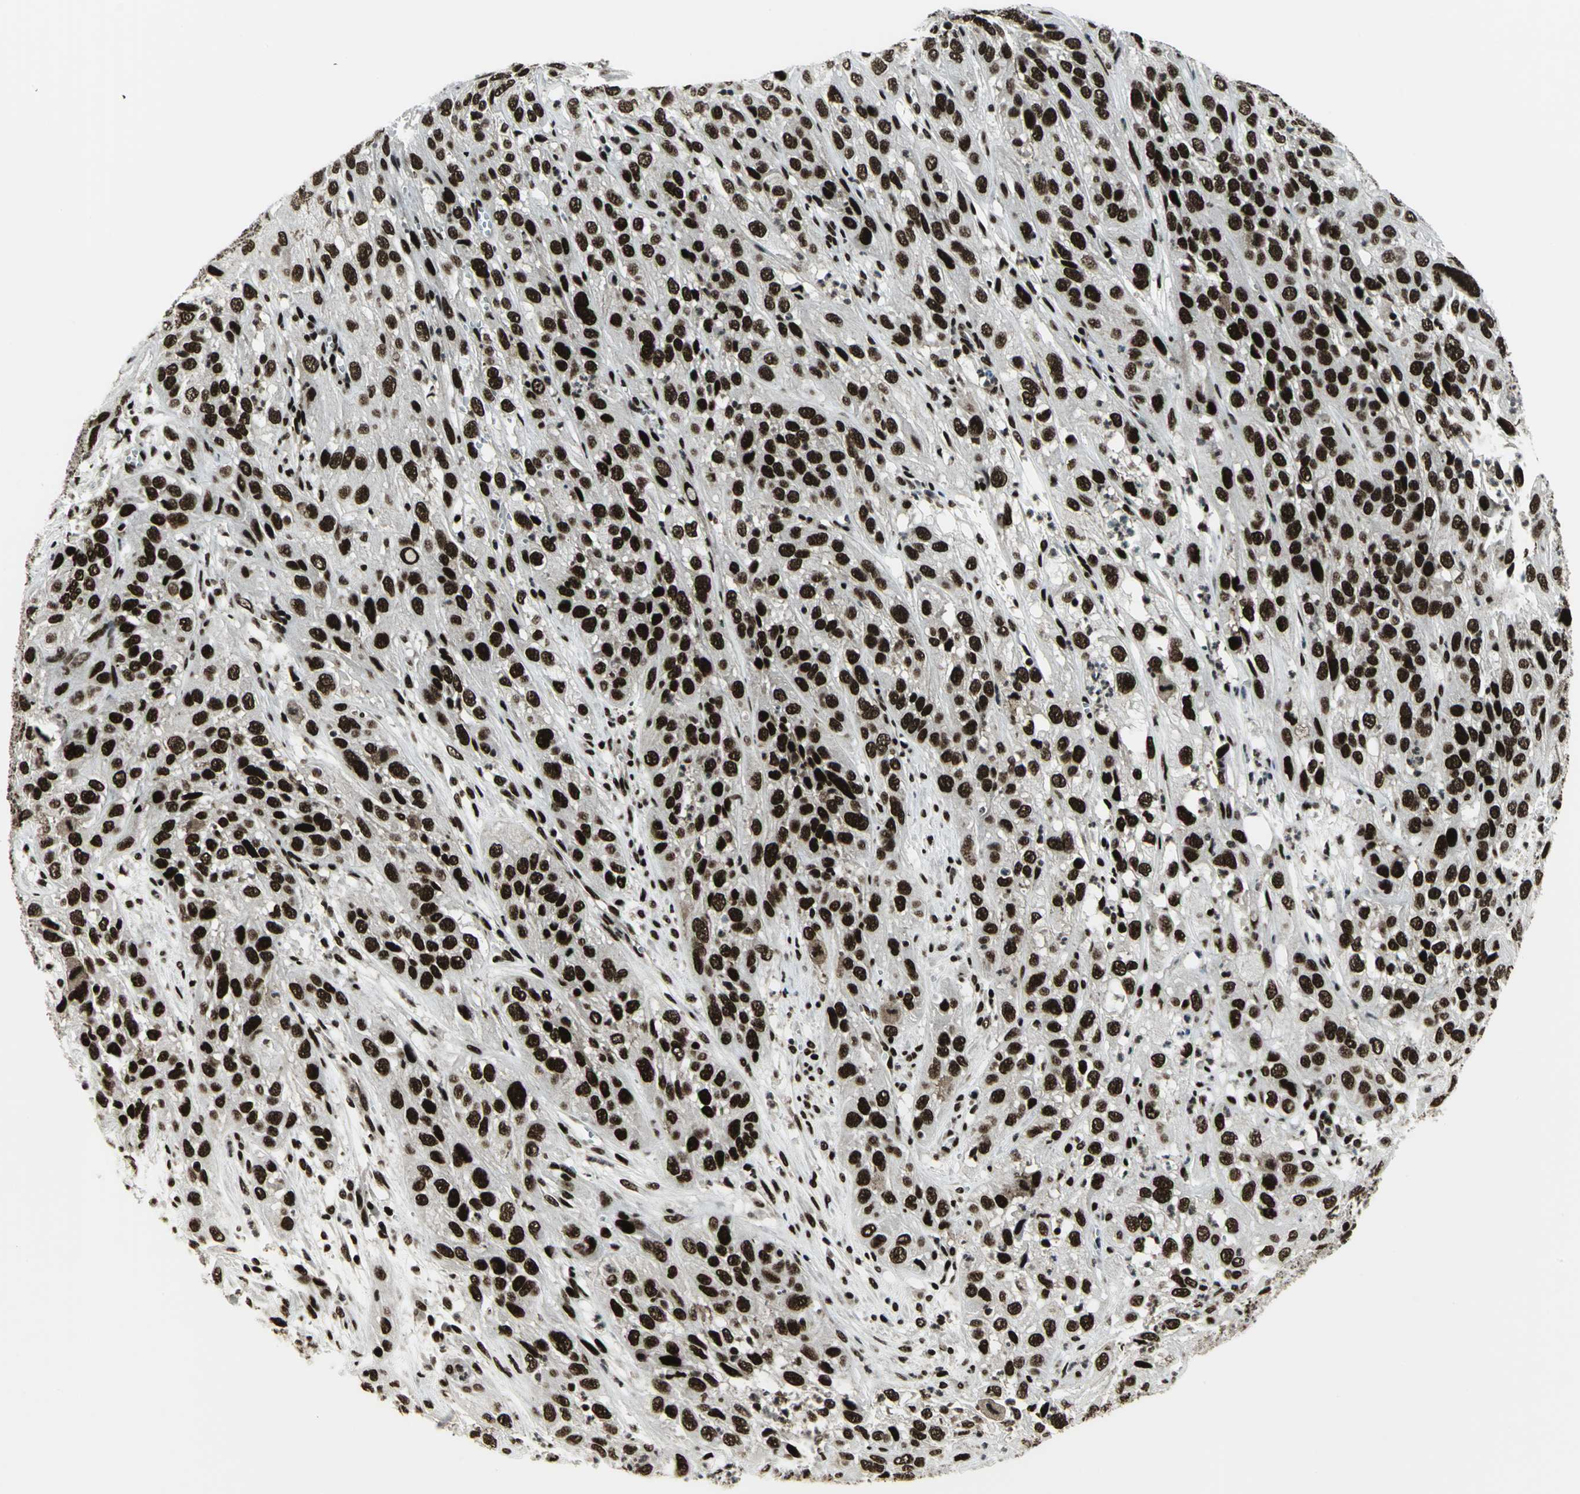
{"staining": {"intensity": "strong", "quantity": ">75%", "location": "nuclear"}, "tissue": "cervical cancer", "cell_type": "Tumor cells", "image_type": "cancer", "snomed": [{"axis": "morphology", "description": "Squamous cell carcinoma, NOS"}, {"axis": "topography", "description": "Cervix"}], "caption": "Immunohistochemistry (IHC) image of human squamous cell carcinoma (cervical) stained for a protein (brown), which demonstrates high levels of strong nuclear staining in approximately >75% of tumor cells.", "gene": "SMARCA4", "patient": {"sex": "female", "age": 32}}